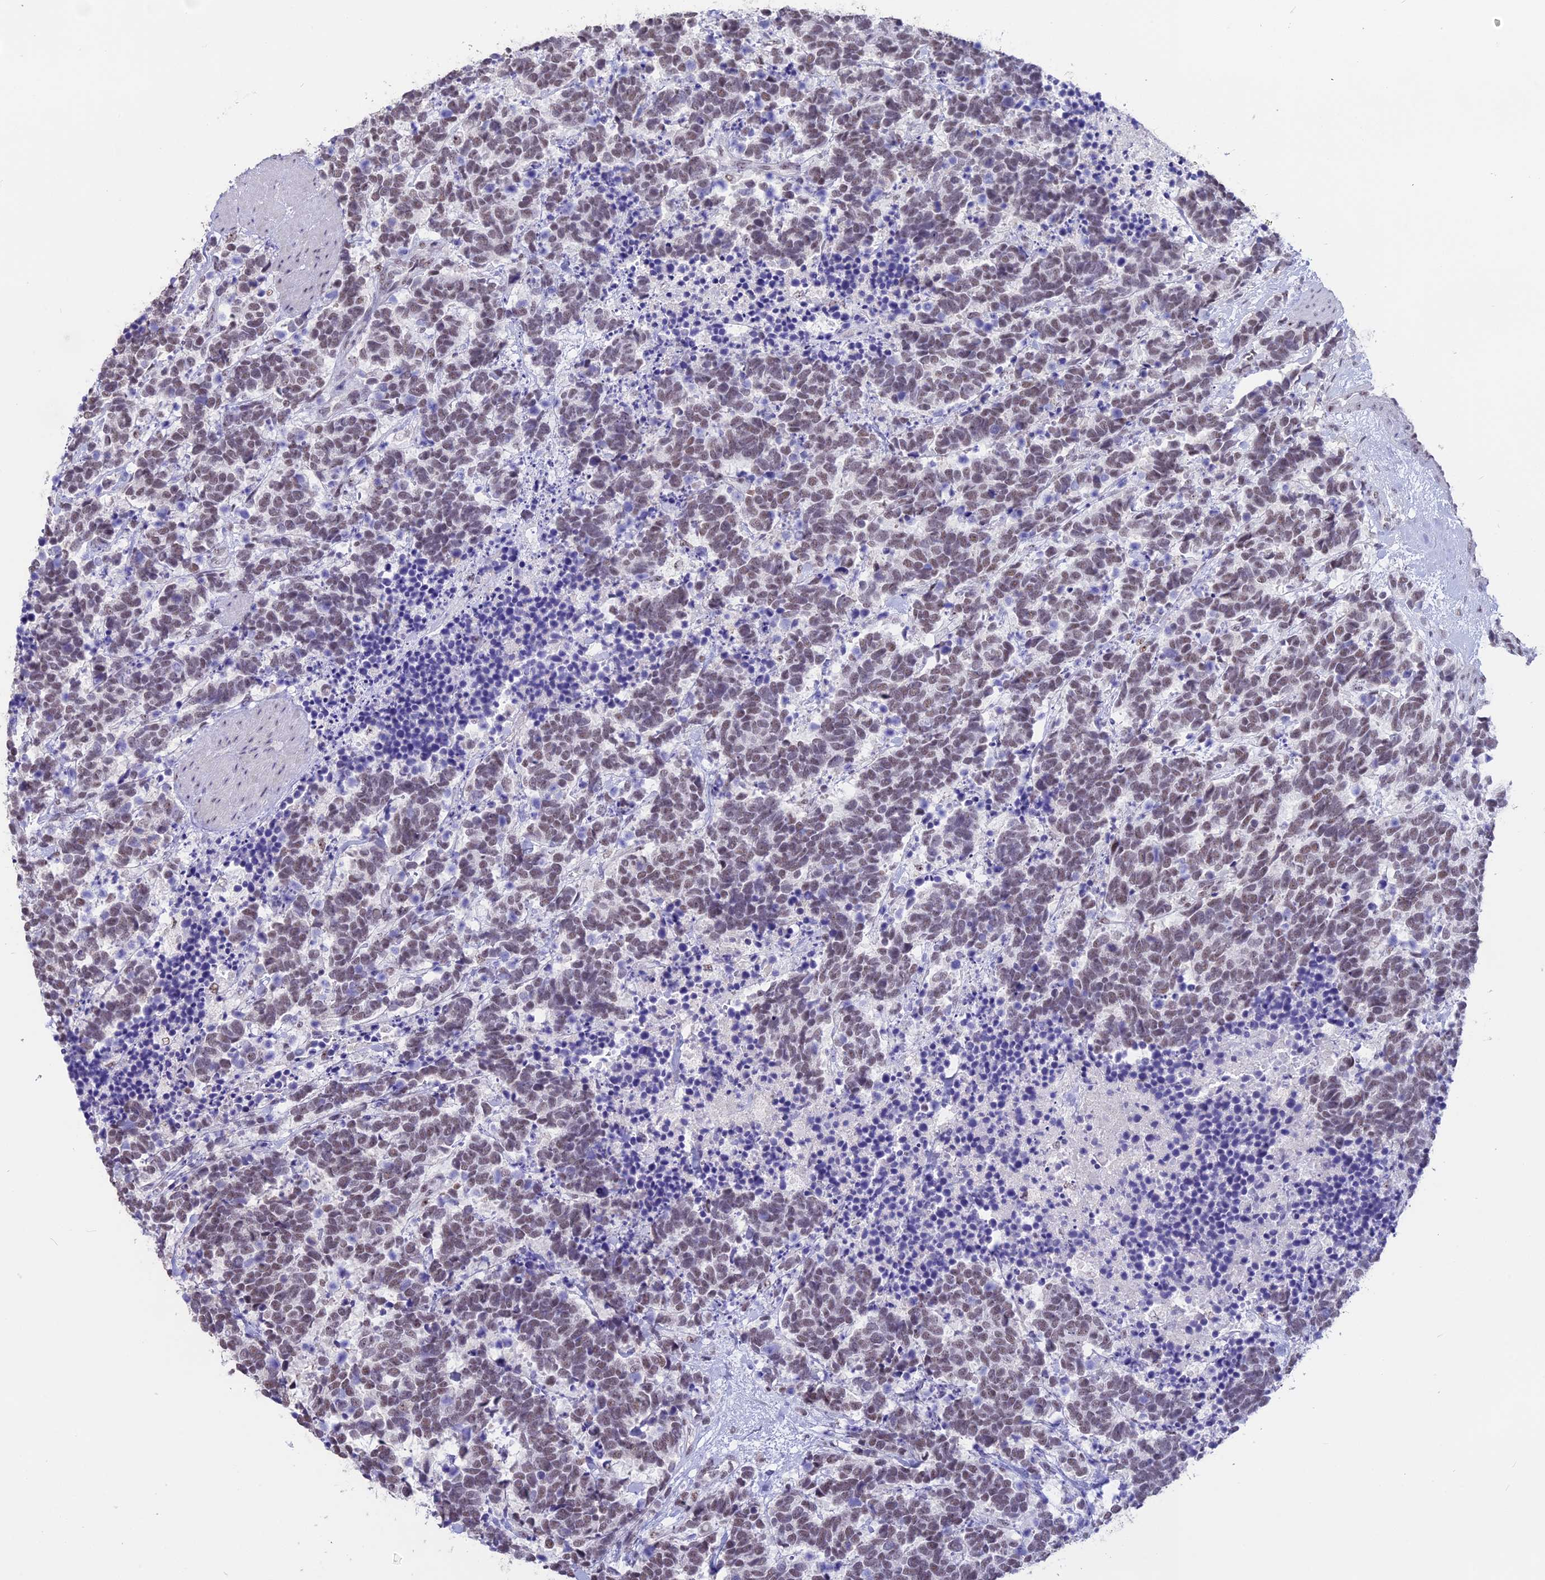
{"staining": {"intensity": "moderate", "quantity": ">75%", "location": "nuclear"}, "tissue": "carcinoid", "cell_type": "Tumor cells", "image_type": "cancer", "snomed": [{"axis": "morphology", "description": "Carcinoma, NOS"}, {"axis": "morphology", "description": "Carcinoid, malignant, NOS"}, {"axis": "topography", "description": "Prostate"}], "caption": "Moderate nuclear protein positivity is seen in approximately >75% of tumor cells in carcinoid.", "gene": "SETD2", "patient": {"sex": "male", "age": 57}}